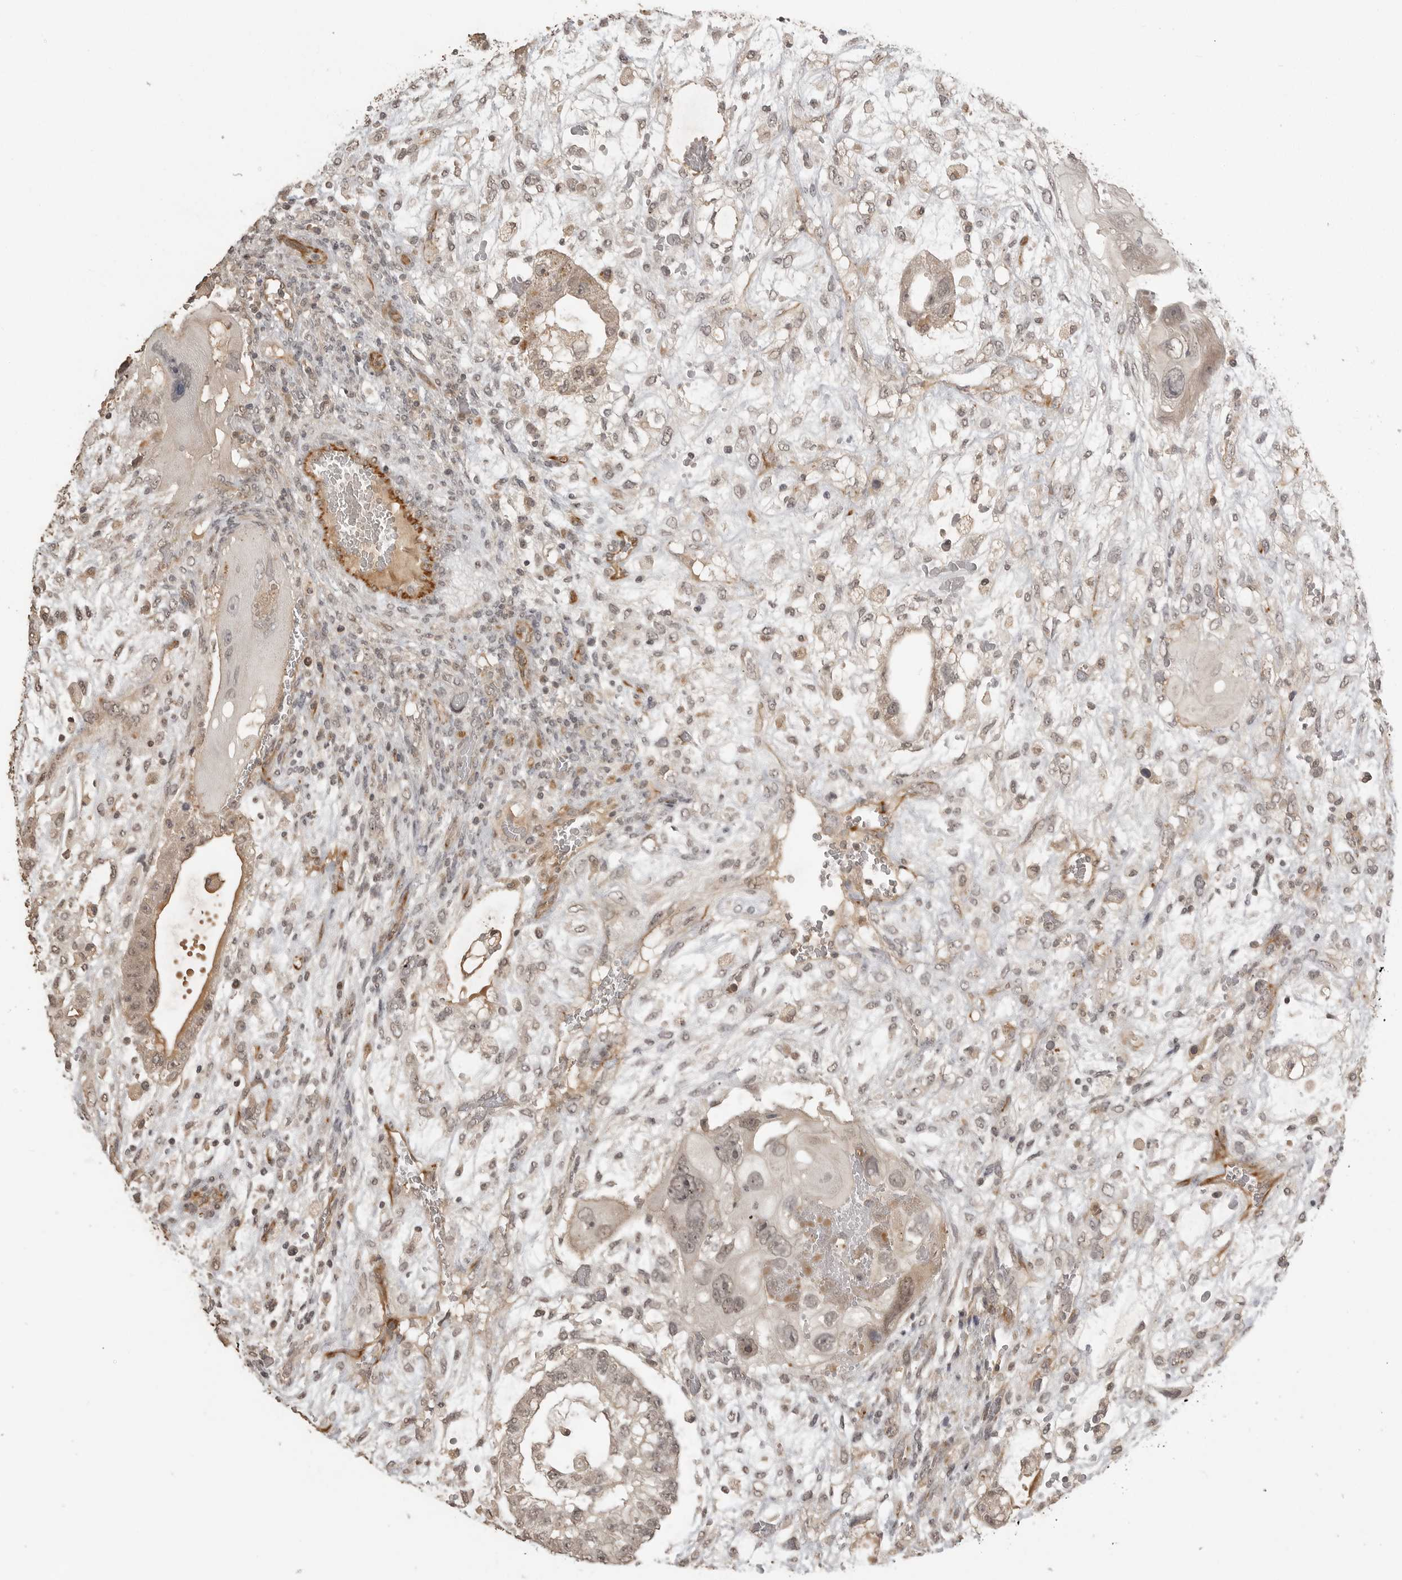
{"staining": {"intensity": "weak", "quantity": "25%-75%", "location": "cytoplasmic/membranous,nuclear"}, "tissue": "testis cancer", "cell_type": "Tumor cells", "image_type": "cancer", "snomed": [{"axis": "morphology", "description": "Carcinoma, Embryonal, NOS"}, {"axis": "topography", "description": "Testis"}], "caption": "This histopathology image shows IHC staining of testis cancer (embryonal carcinoma), with low weak cytoplasmic/membranous and nuclear positivity in about 25%-75% of tumor cells.", "gene": "SMG8", "patient": {"sex": "male", "age": 36}}